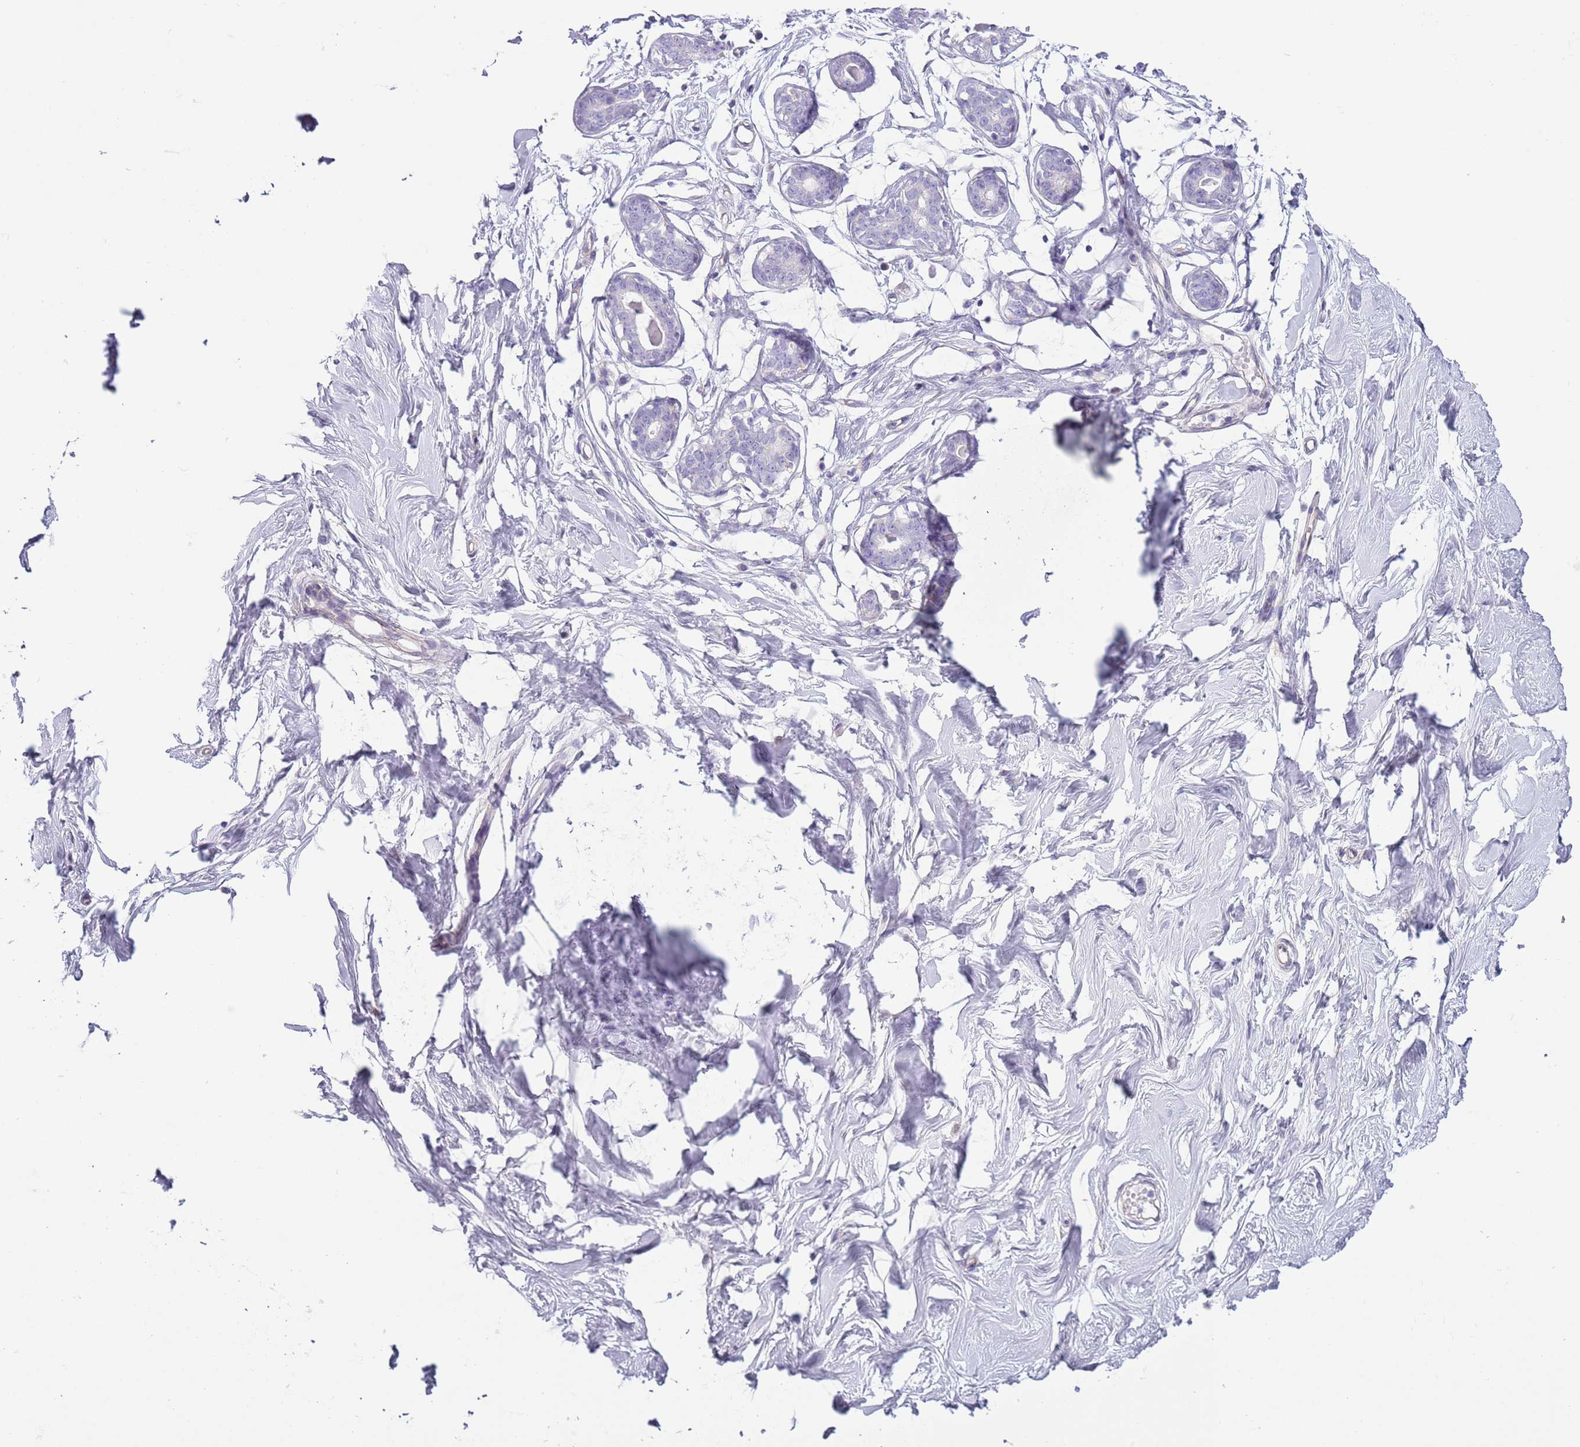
{"staining": {"intensity": "negative", "quantity": "none", "location": "none"}, "tissue": "breast", "cell_type": "Adipocytes", "image_type": "normal", "snomed": [{"axis": "morphology", "description": "Normal tissue, NOS"}, {"axis": "morphology", "description": "Adenoma, NOS"}, {"axis": "topography", "description": "Breast"}], "caption": "This is an immunohistochemistry (IHC) photomicrograph of benign human breast. There is no staining in adipocytes.", "gene": "RBP3", "patient": {"sex": "female", "age": 23}}